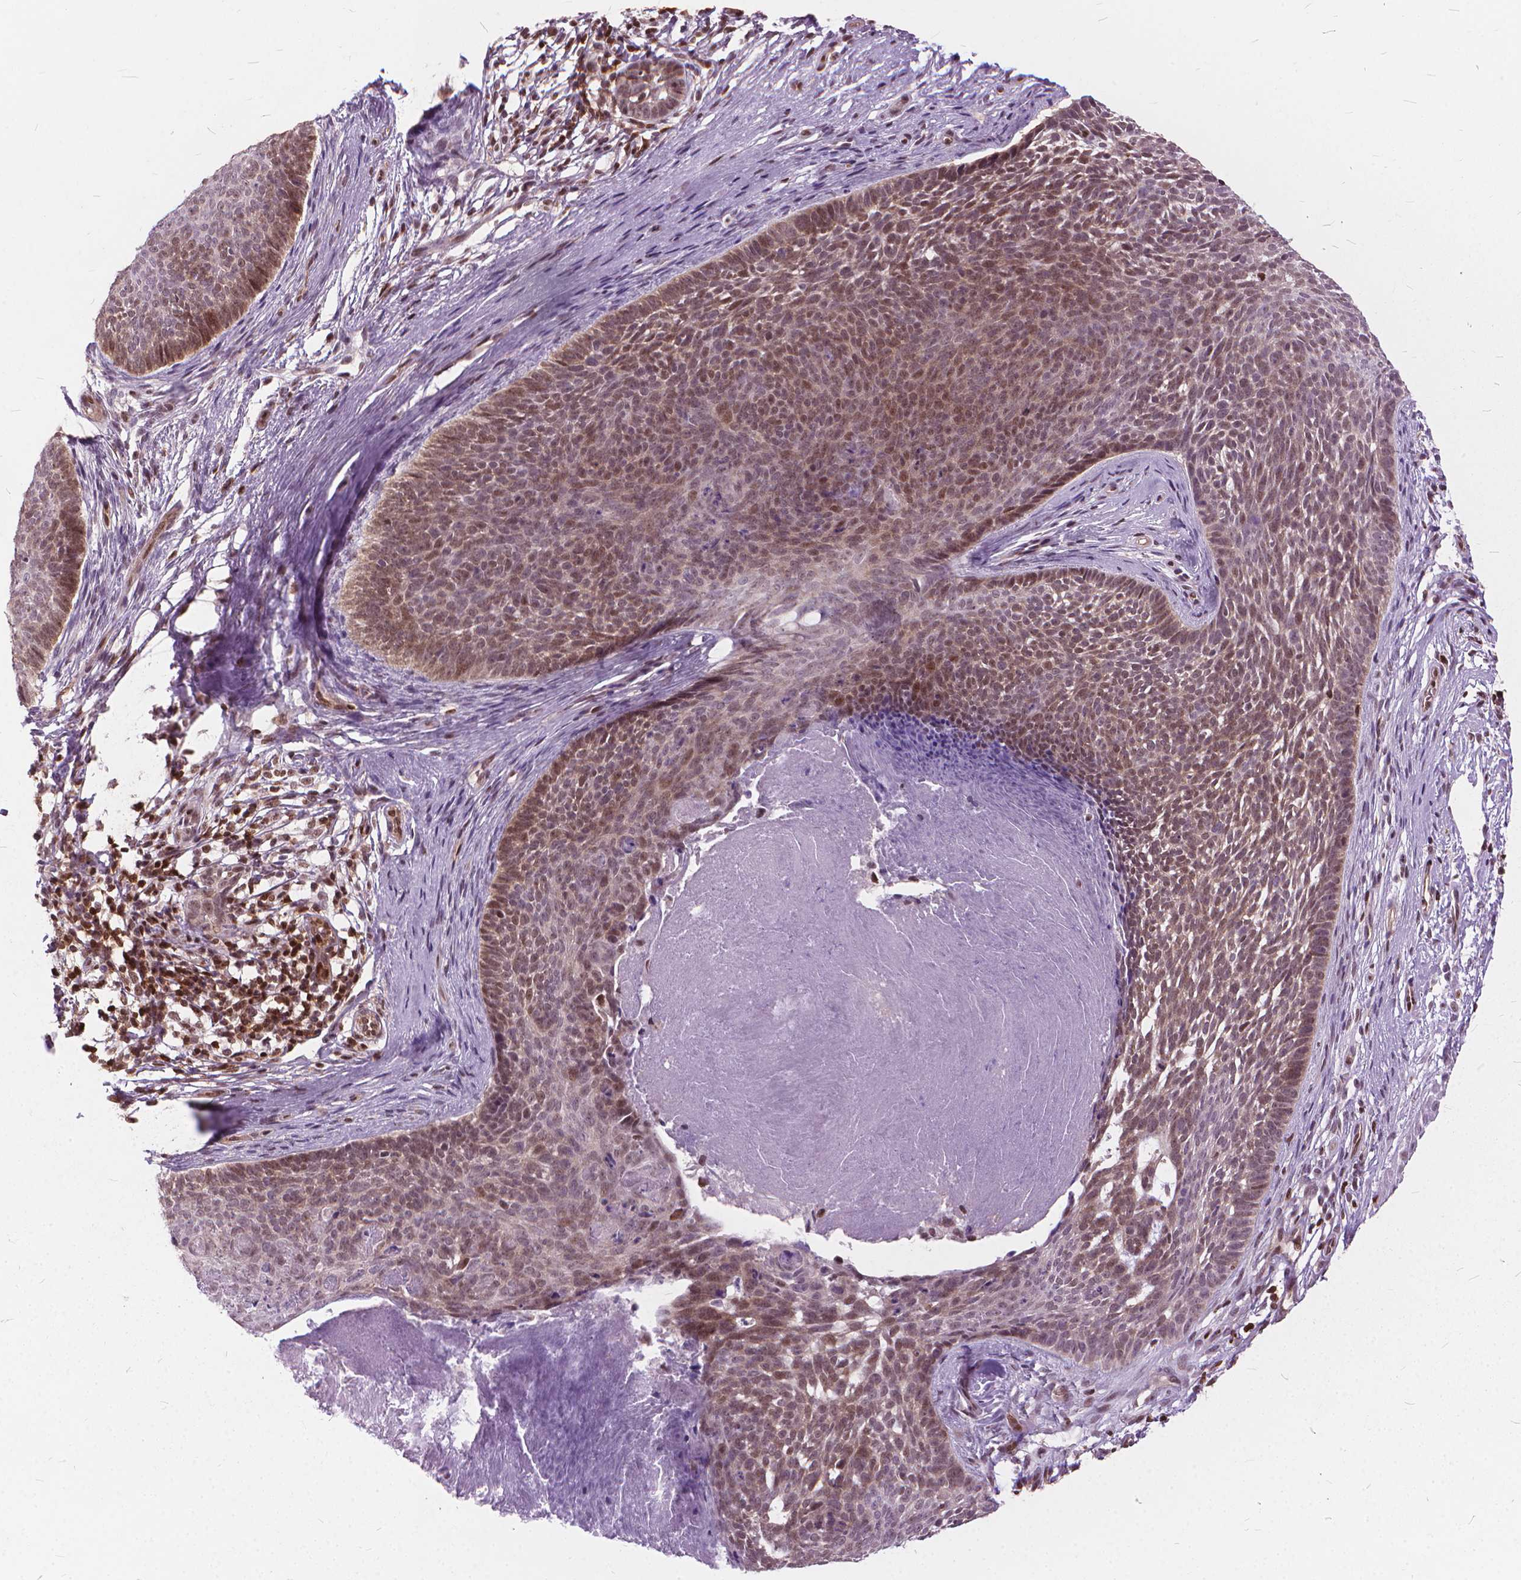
{"staining": {"intensity": "moderate", "quantity": ">75%", "location": "nuclear"}, "tissue": "skin cancer", "cell_type": "Tumor cells", "image_type": "cancer", "snomed": [{"axis": "morphology", "description": "Basal cell carcinoma"}, {"axis": "topography", "description": "Skin"}], "caption": "Immunohistochemistry image of neoplastic tissue: human basal cell carcinoma (skin) stained using IHC reveals medium levels of moderate protein expression localized specifically in the nuclear of tumor cells, appearing as a nuclear brown color.", "gene": "STAT5B", "patient": {"sex": "male", "age": 85}}